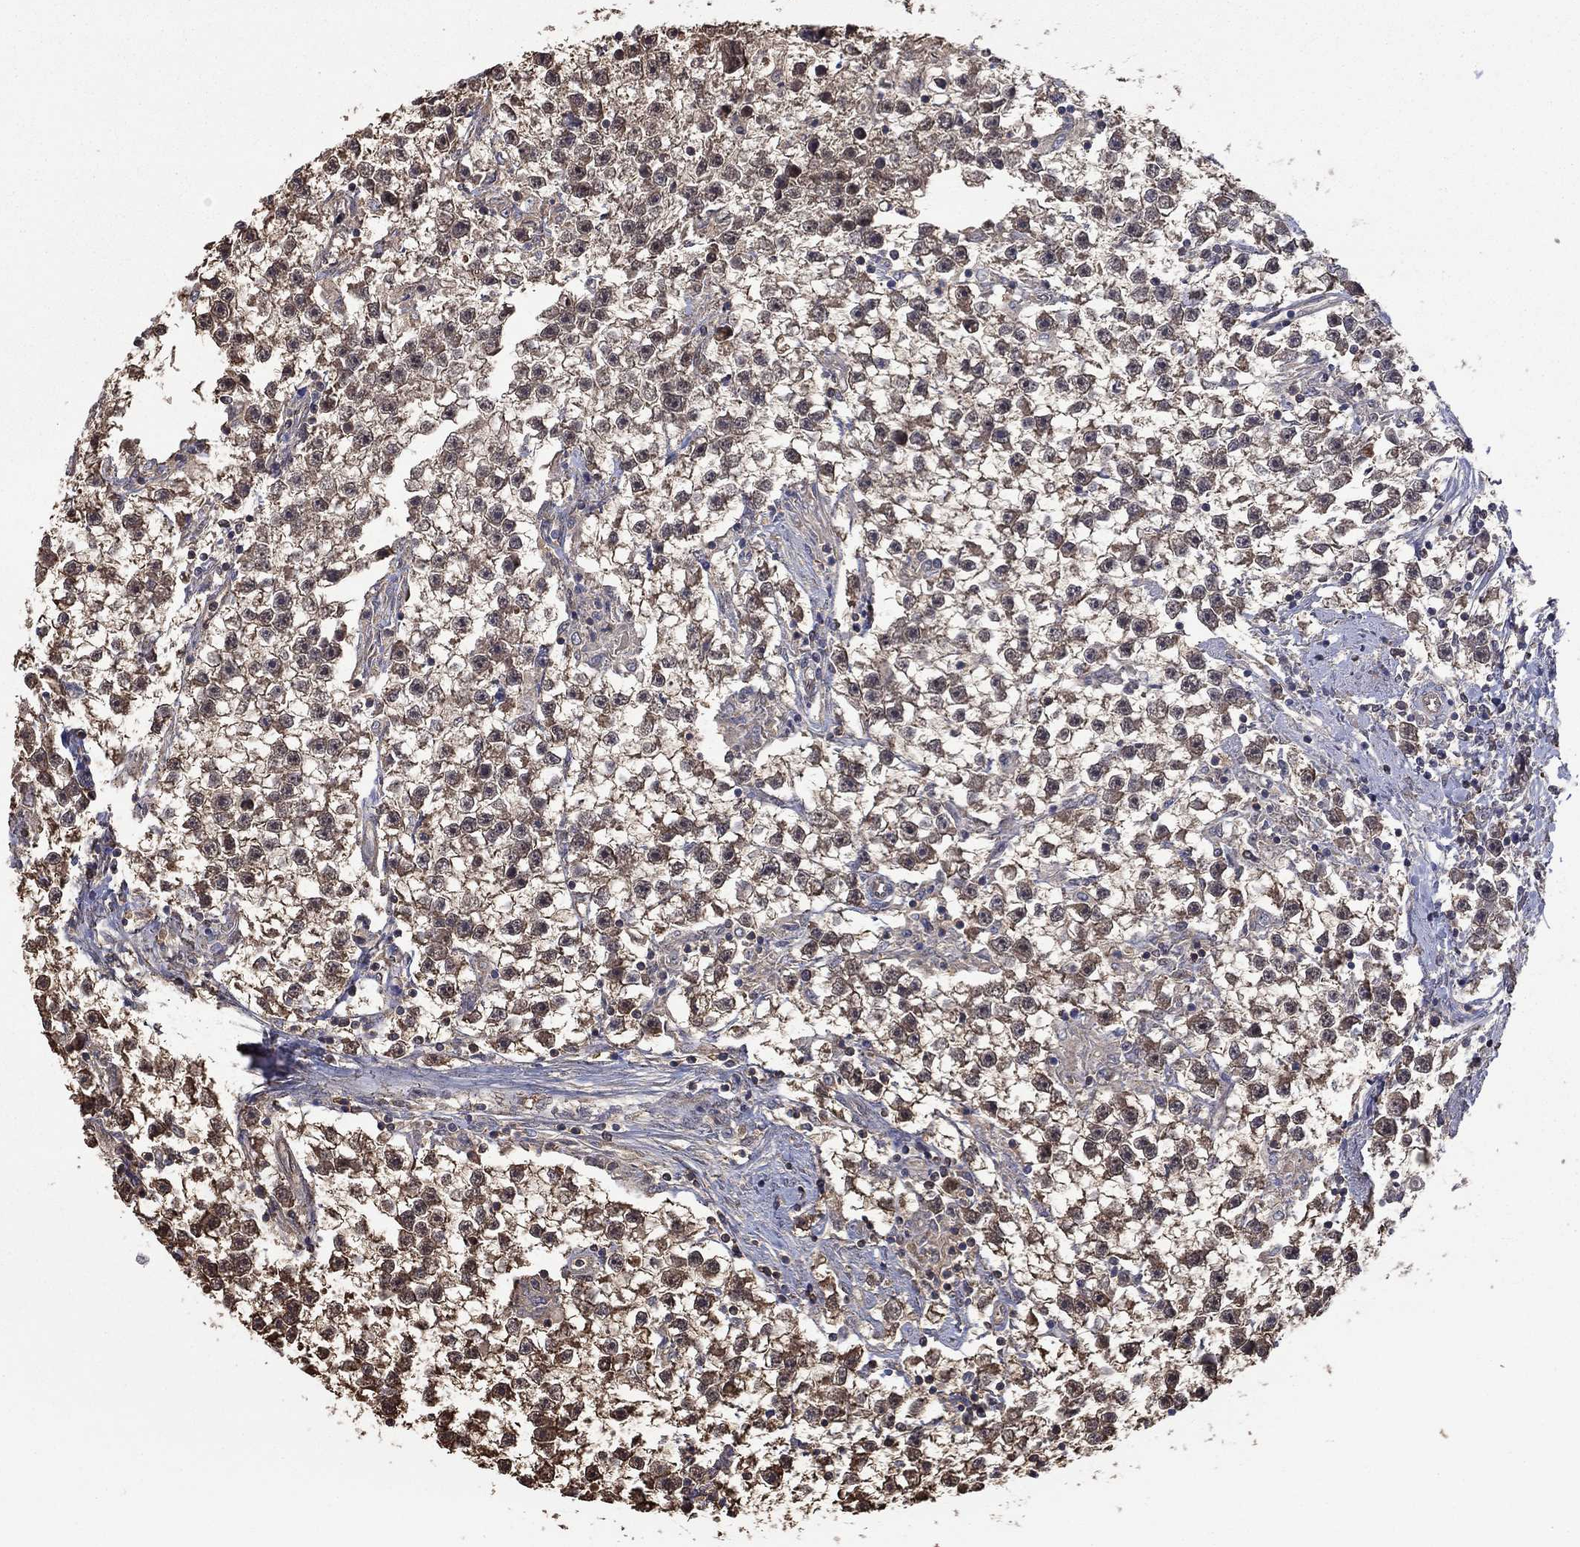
{"staining": {"intensity": "moderate", "quantity": "25%-75%", "location": "cytoplasmic/membranous"}, "tissue": "testis cancer", "cell_type": "Tumor cells", "image_type": "cancer", "snomed": [{"axis": "morphology", "description": "Seminoma, NOS"}, {"axis": "topography", "description": "Testis"}], "caption": "A histopathology image of testis cancer (seminoma) stained for a protein reveals moderate cytoplasmic/membranous brown staining in tumor cells. The staining is performed using DAB brown chromogen to label protein expression. The nuclei are counter-stained blue using hematoxylin.", "gene": "RNF114", "patient": {"sex": "male", "age": 59}}